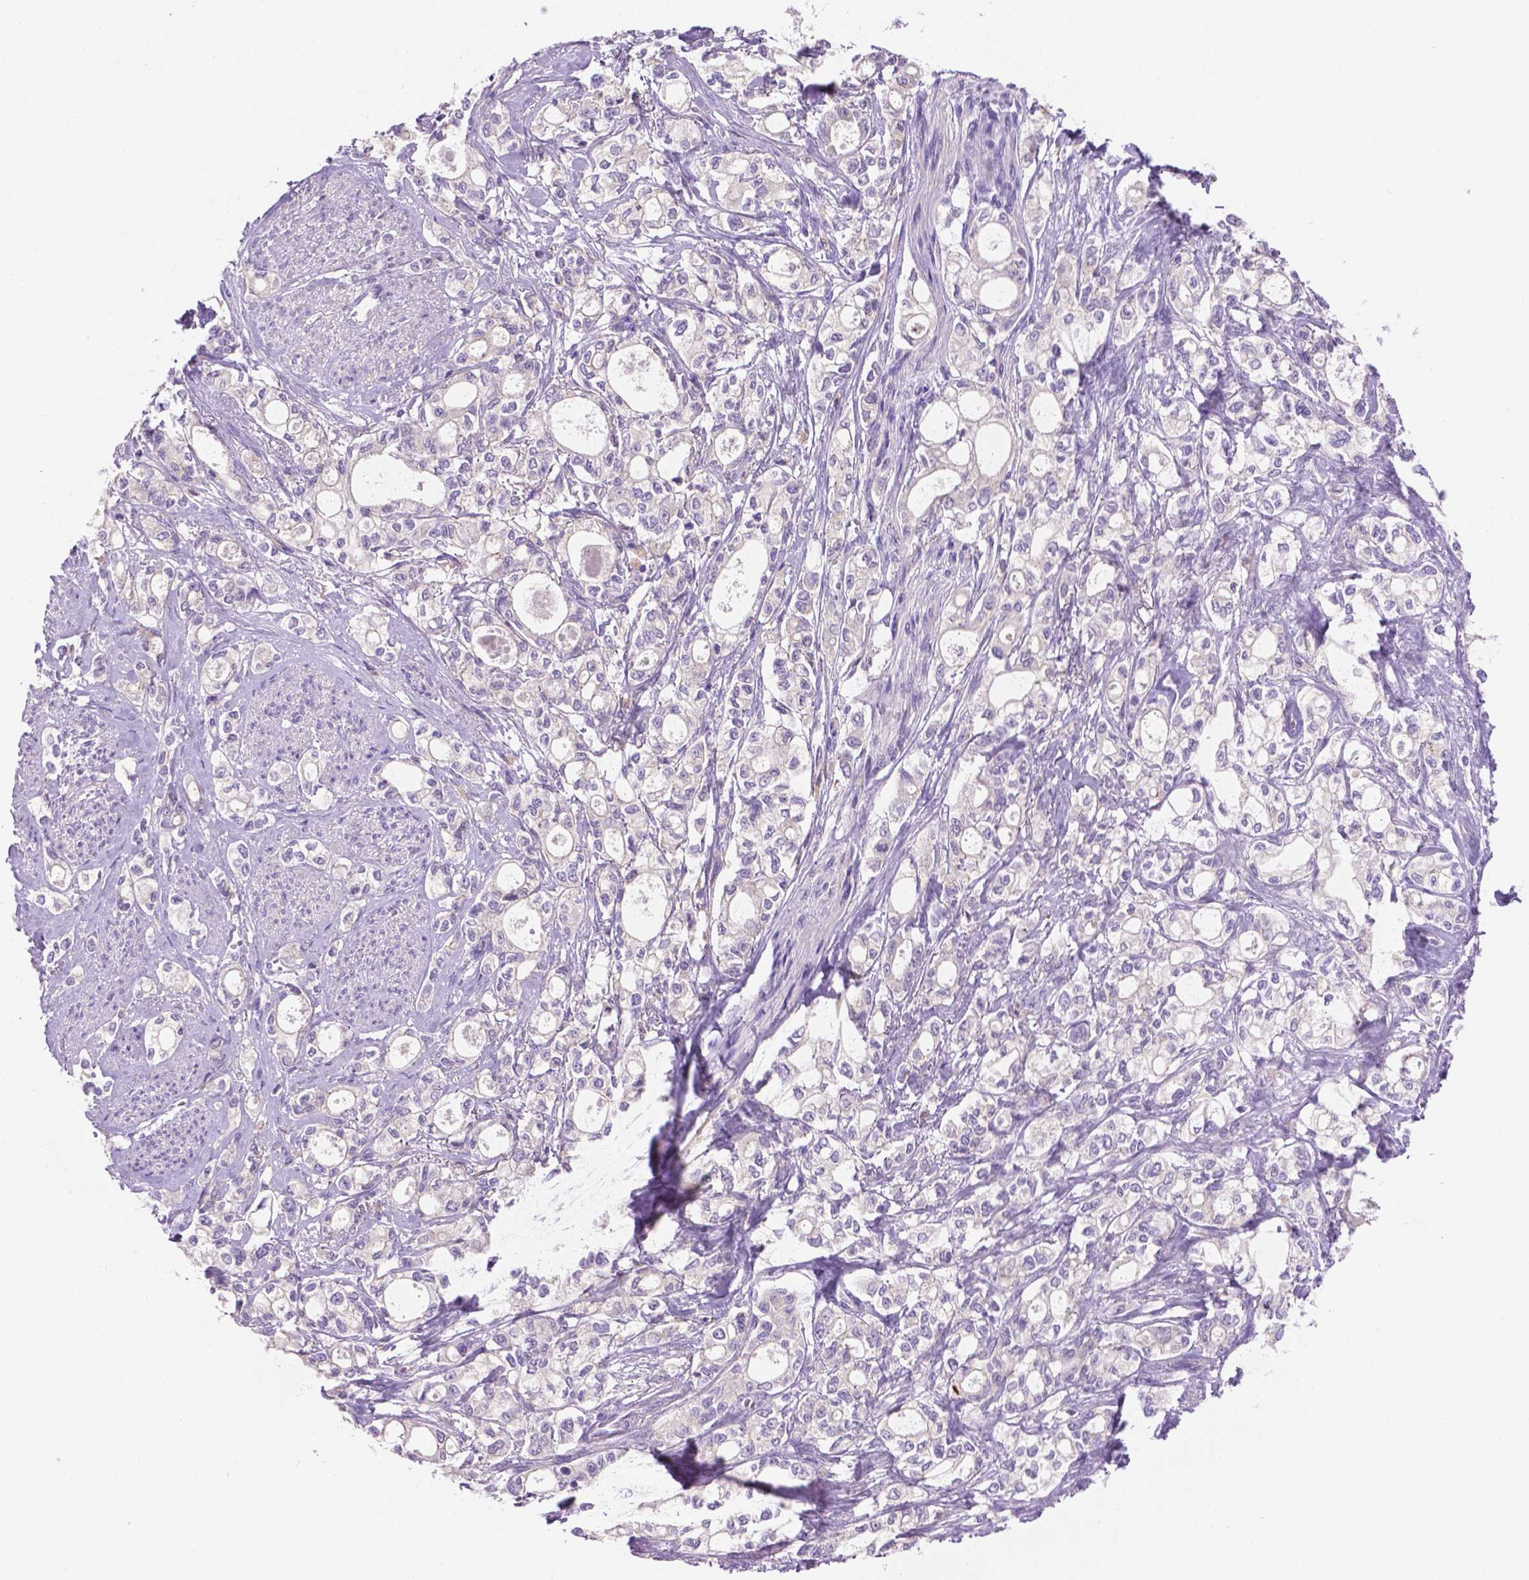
{"staining": {"intensity": "negative", "quantity": "none", "location": "none"}, "tissue": "stomach cancer", "cell_type": "Tumor cells", "image_type": "cancer", "snomed": [{"axis": "morphology", "description": "Adenocarcinoma, NOS"}, {"axis": "topography", "description": "Stomach"}], "caption": "Immunohistochemical staining of stomach adenocarcinoma displays no significant expression in tumor cells.", "gene": "CDH7", "patient": {"sex": "male", "age": 63}}